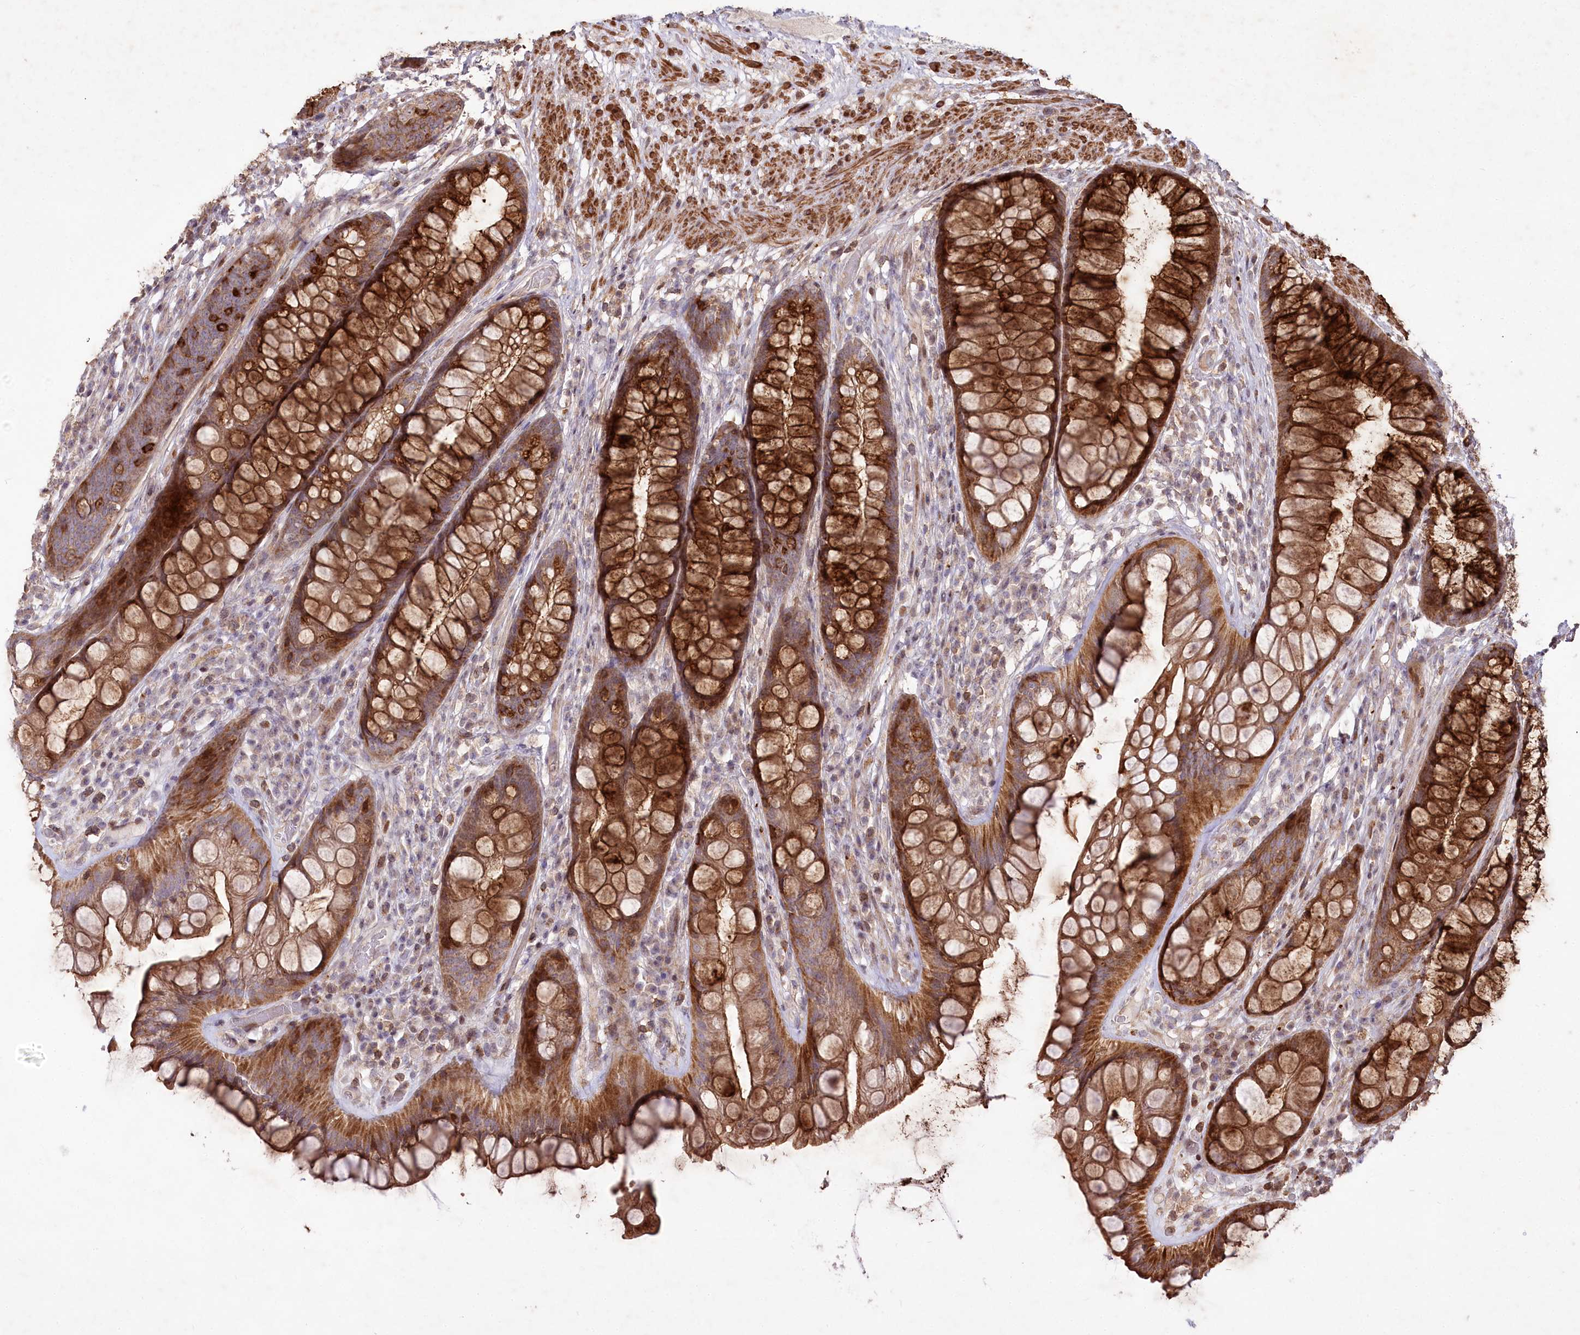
{"staining": {"intensity": "strong", "quantity": ">75%", "location": "cytoplasmic/membranous"}, "tissue": "rectum", "cell_type": "Glandular cells", "image_type": "normal", "snomed": [{"axis": "morphology", "description": "Normal tissue, NOS"}, {"axis": "topography", "description": "Rectum"}], "caption": "The image displays immunohistochemical staining of benign rectum. There is strong cytoplasmic/membranous positivity is identified in approximately >75% of glandular cells. The staining is performed using DAB (3,3'-diaminobenzidine) brown chromogen to label protein expression. The nuclei are counter-stained blue using hematoxylin.", "gene": "PSTK", "patient": {"sex": "male", "age": 74}}